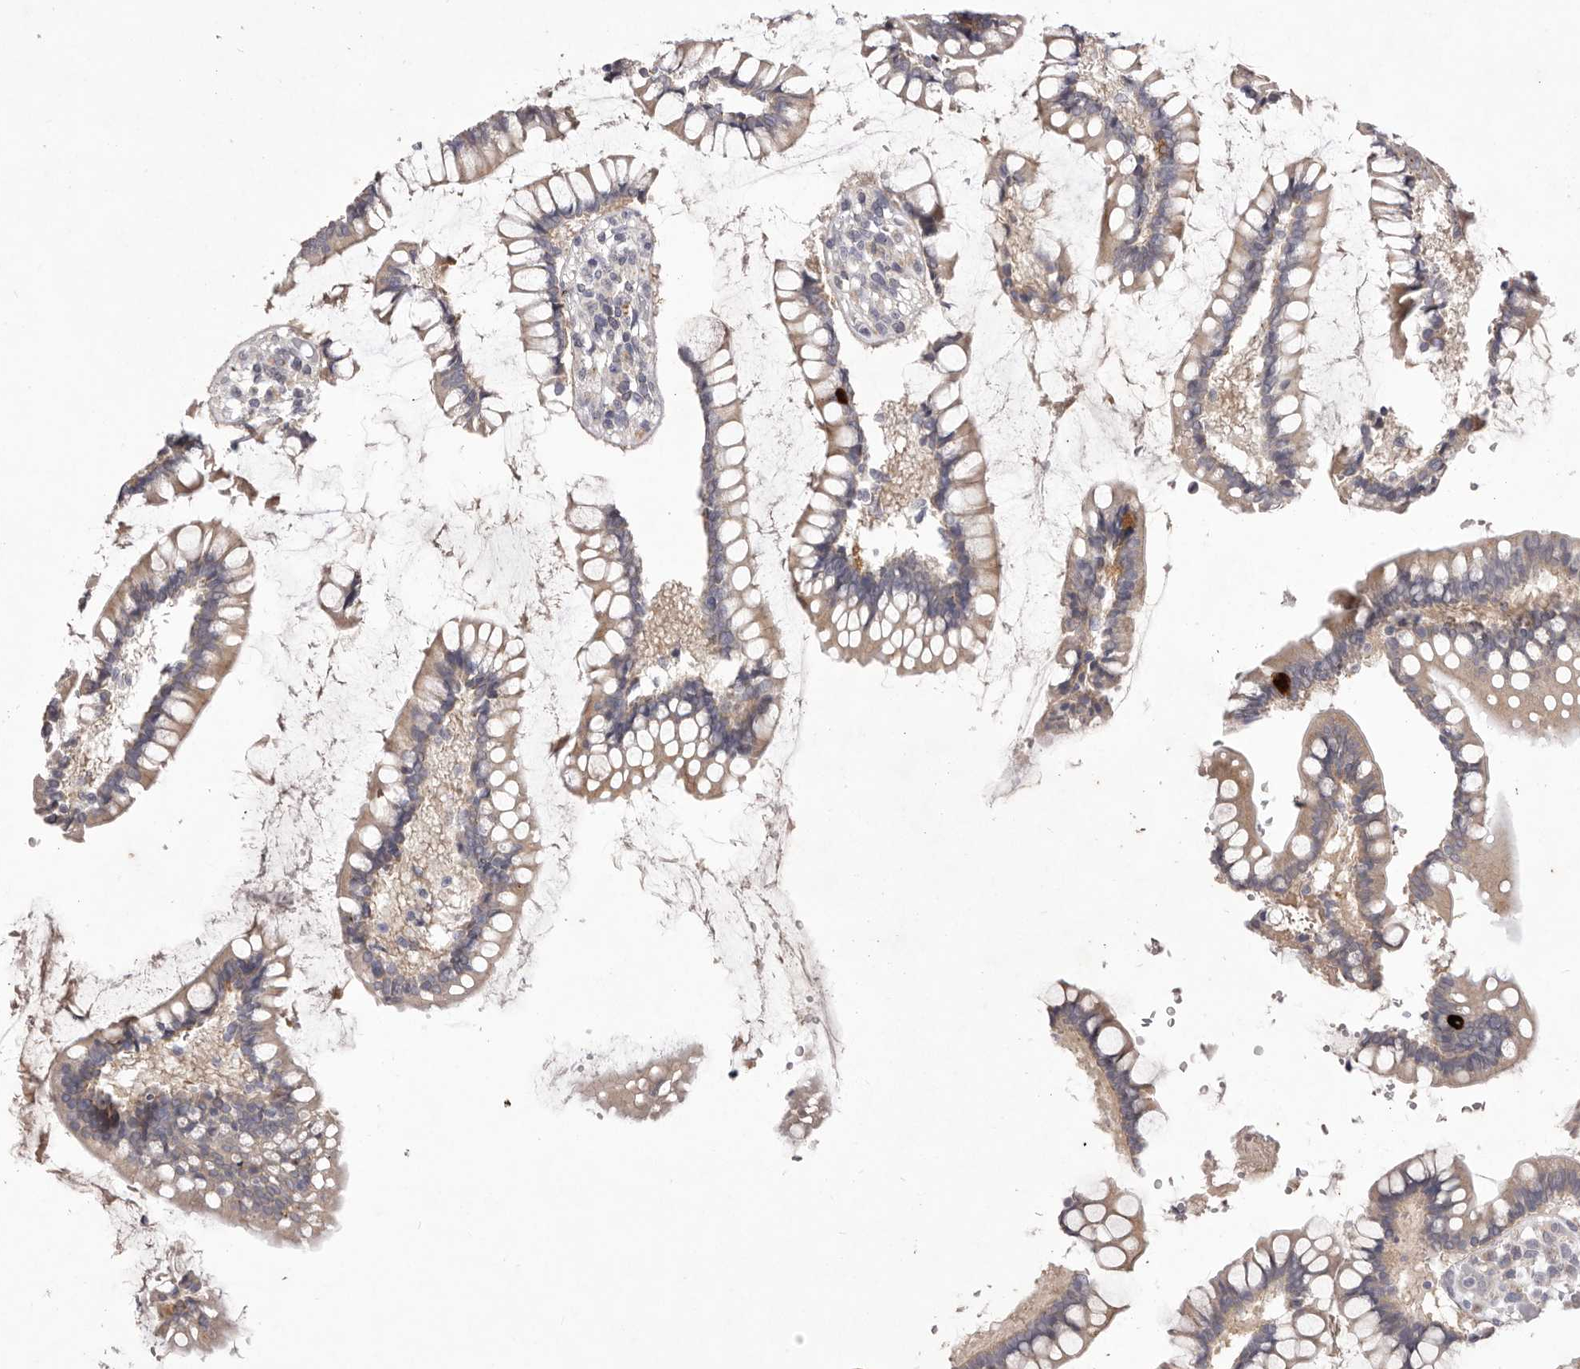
{"staining": {"intensity": "negative", "quantity": "none", "location": "none"}, "tissue": "colon", "cell_type": "Endothelial cells", "image_type": "normal", "snomed": [{"axis": "morphology", "description": "Normal tissue, NOS"}, {"axis": "topography", "description": "Colon"}], "caption": "Image shows no protein positivity in endothelial cells of benign colon.", "gene": "GARNL3", "patient": {"sex": "female", "age": 79}}